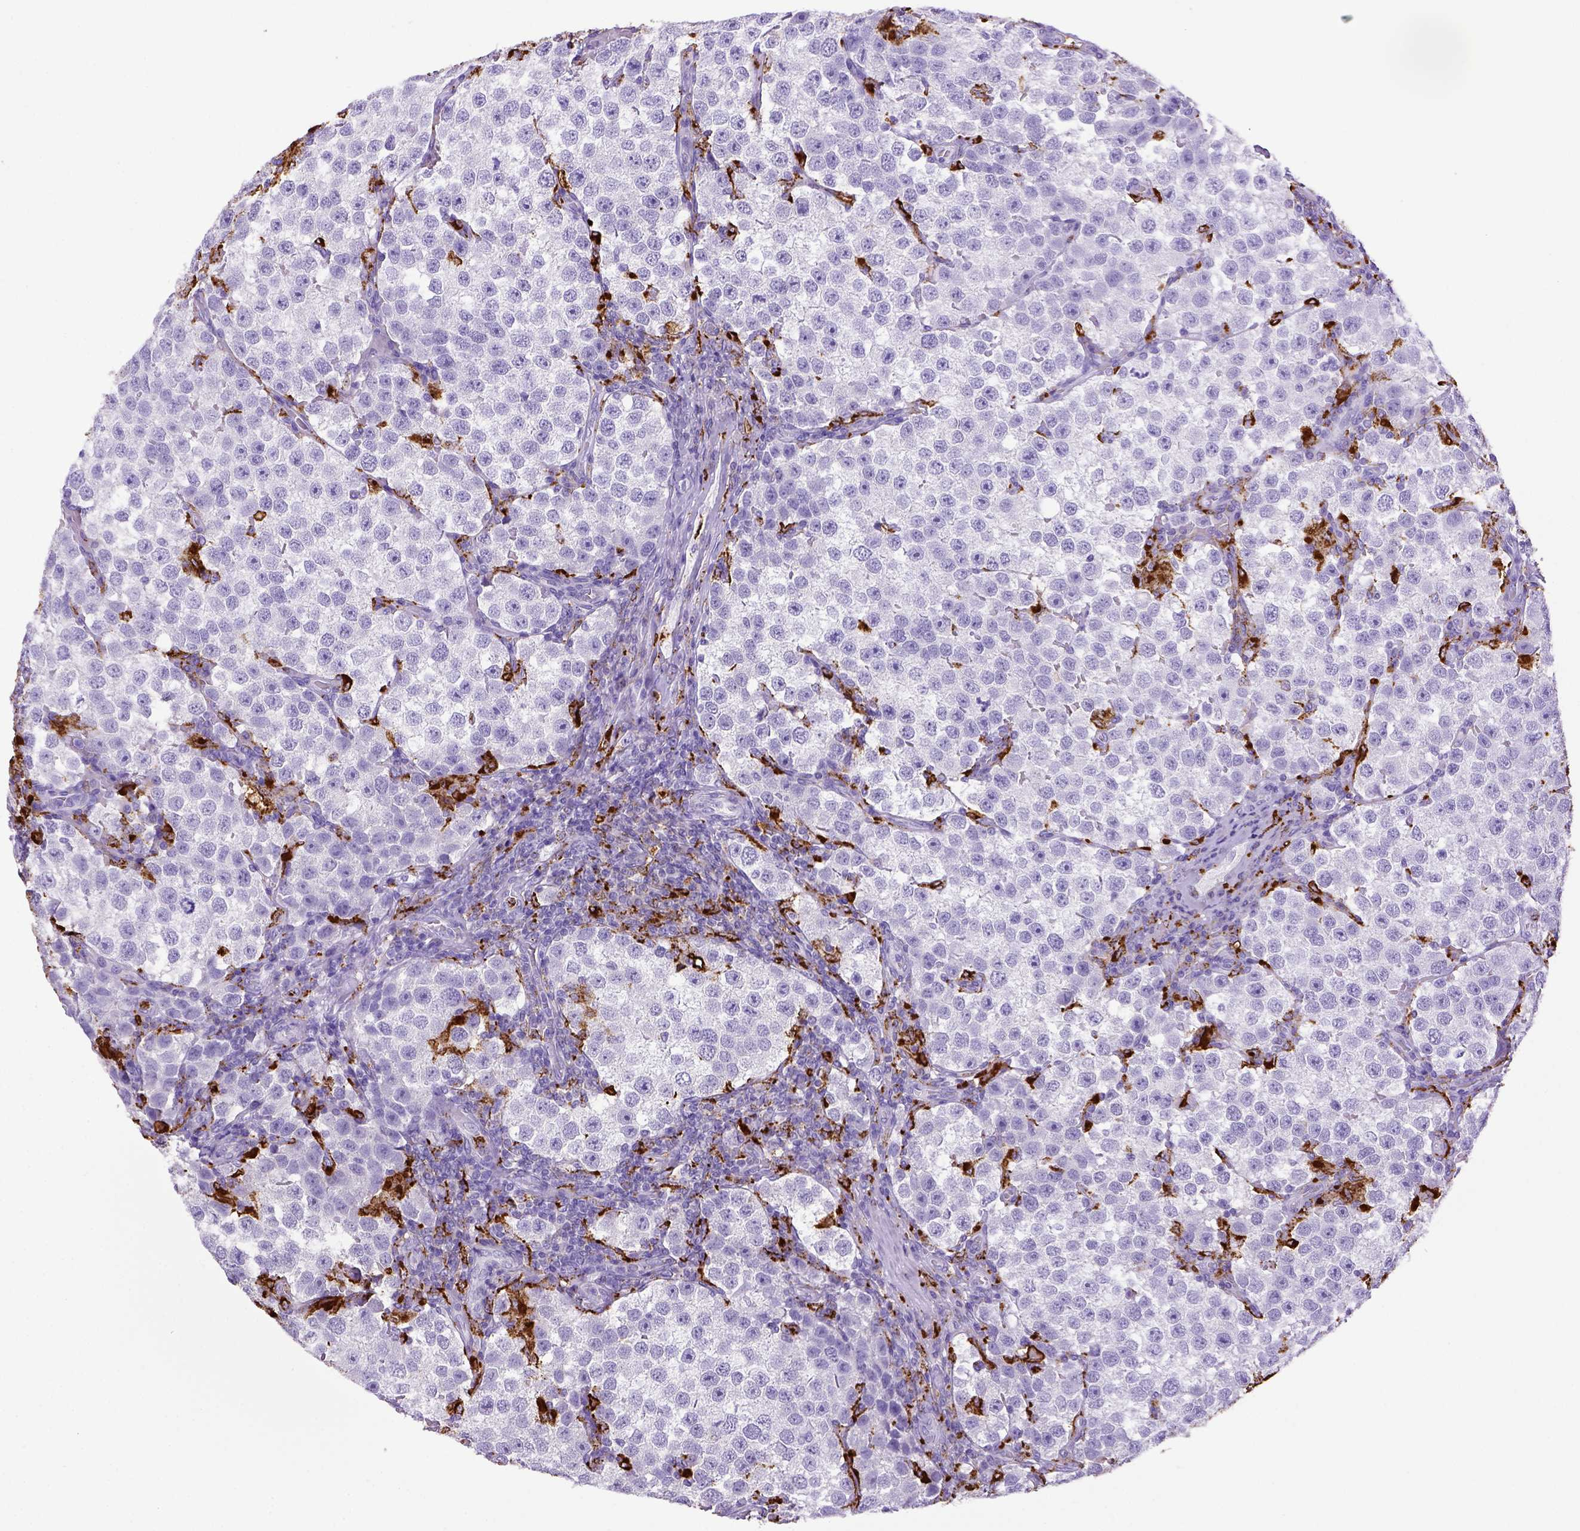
{"staining": {"intensity": "negative", "quantity": "none", "location": "none"}, "tissue": "testis cancer", "cell_type": "Tumor cells", "image_type": "cancer", "snomed": [{"axis": "morphology", "description": "Seminoma, NOS"}, {"axis": "topography", "description": "Testis"}], "caption": "This is an immunohistochemistry (IHC) micrograph of human testis cancer (seminoma). There is no positivity in tumor cells.", "gene": "CD68", "patient": {"sex": "male", "age": 37}}